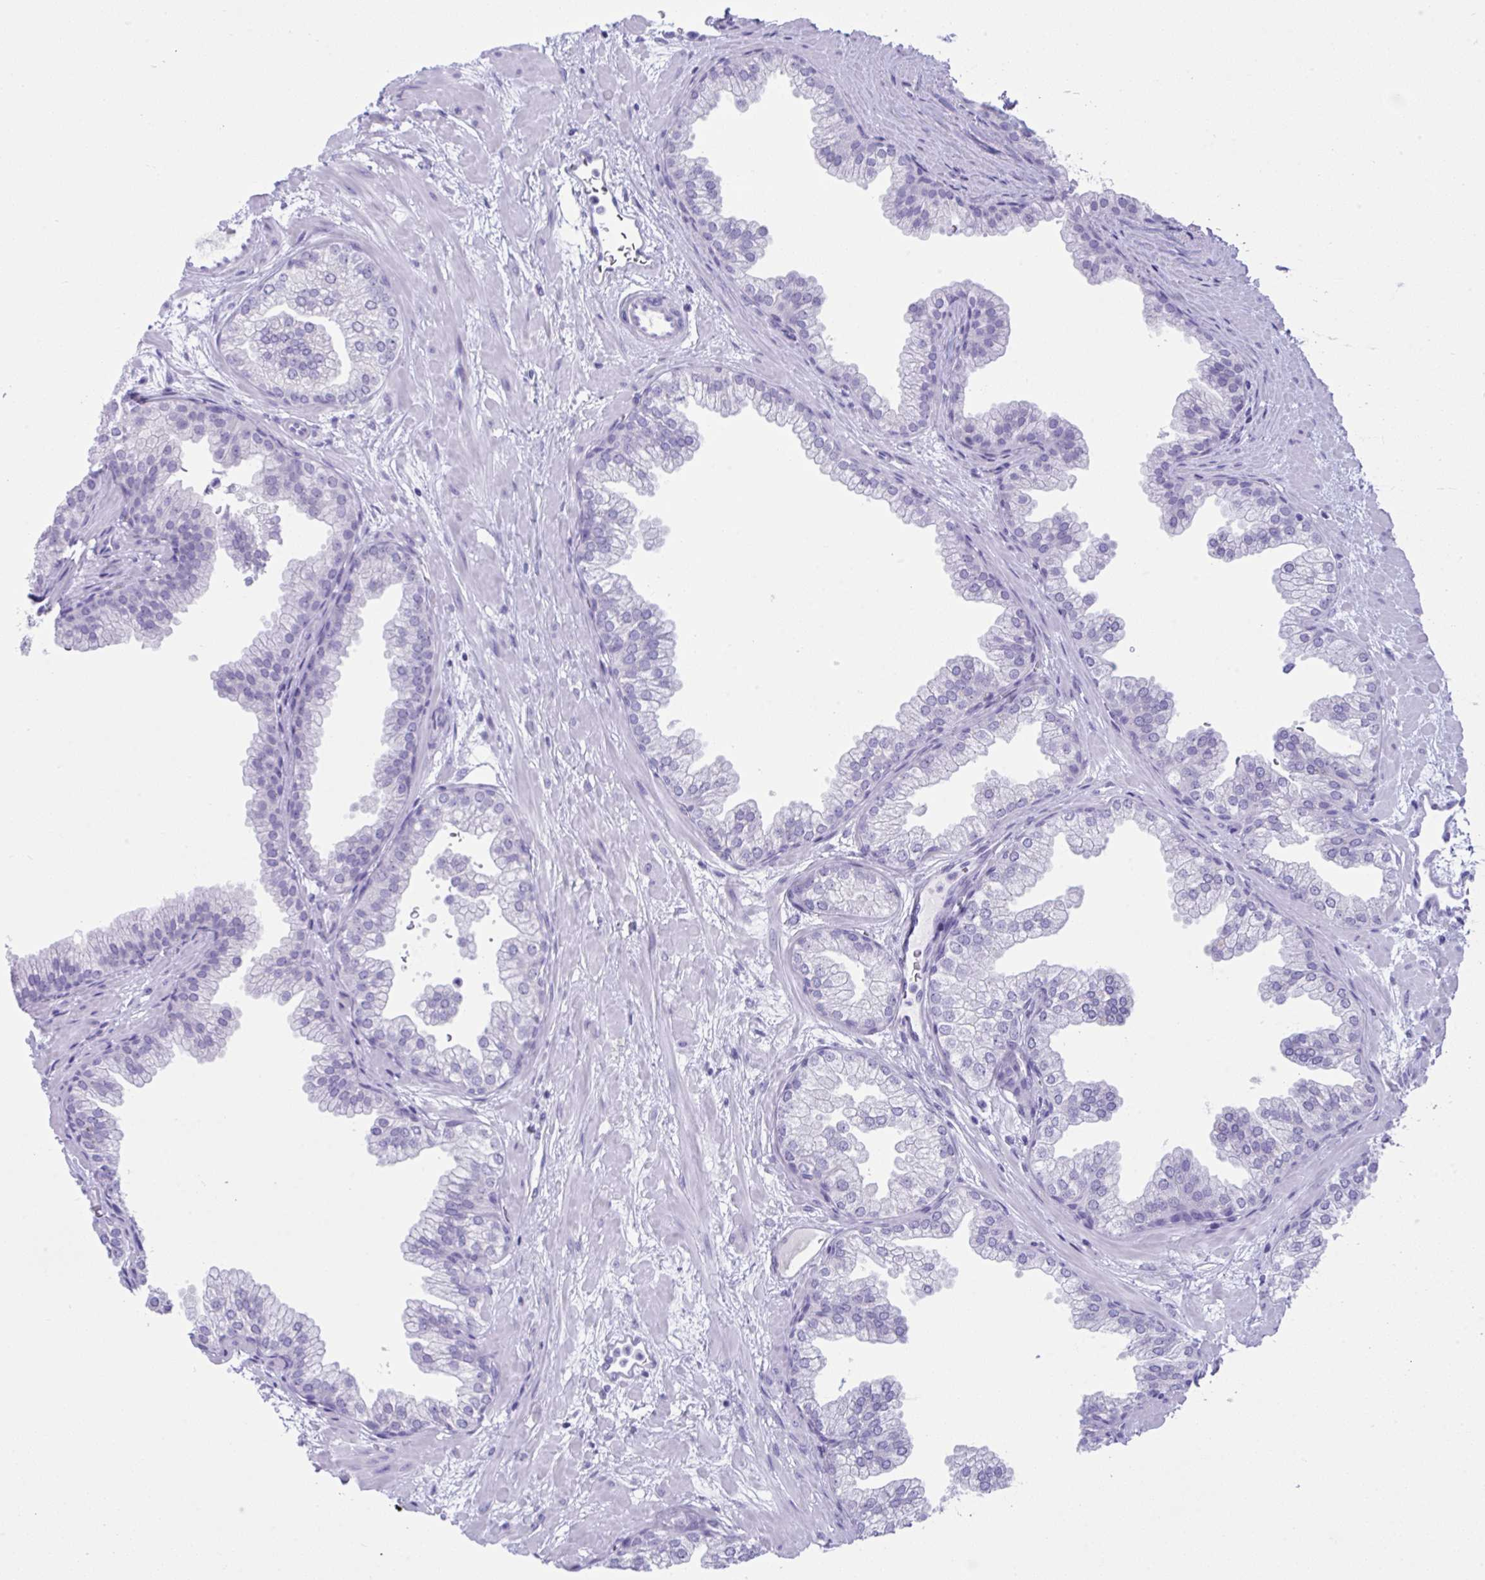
{"staining": {"intensity": "negative", "quantity": "none", "location": "none"}, "tissue": "prostate", "cell_type": "Glandular cells", "image_type": "normal", "snomed": [{"axis": "morphology", "description": "Normal tissue, NOS"}, {"axis": "topography", "description": "Prostate"}], "caption": "A high-resolution histopathology image shows immunohistochemistry staining of normal prostate, which demonstrates no significant staining in glandular cells.", "gene": "PSCA", "patient": {"sex": "male", "age": 37}}